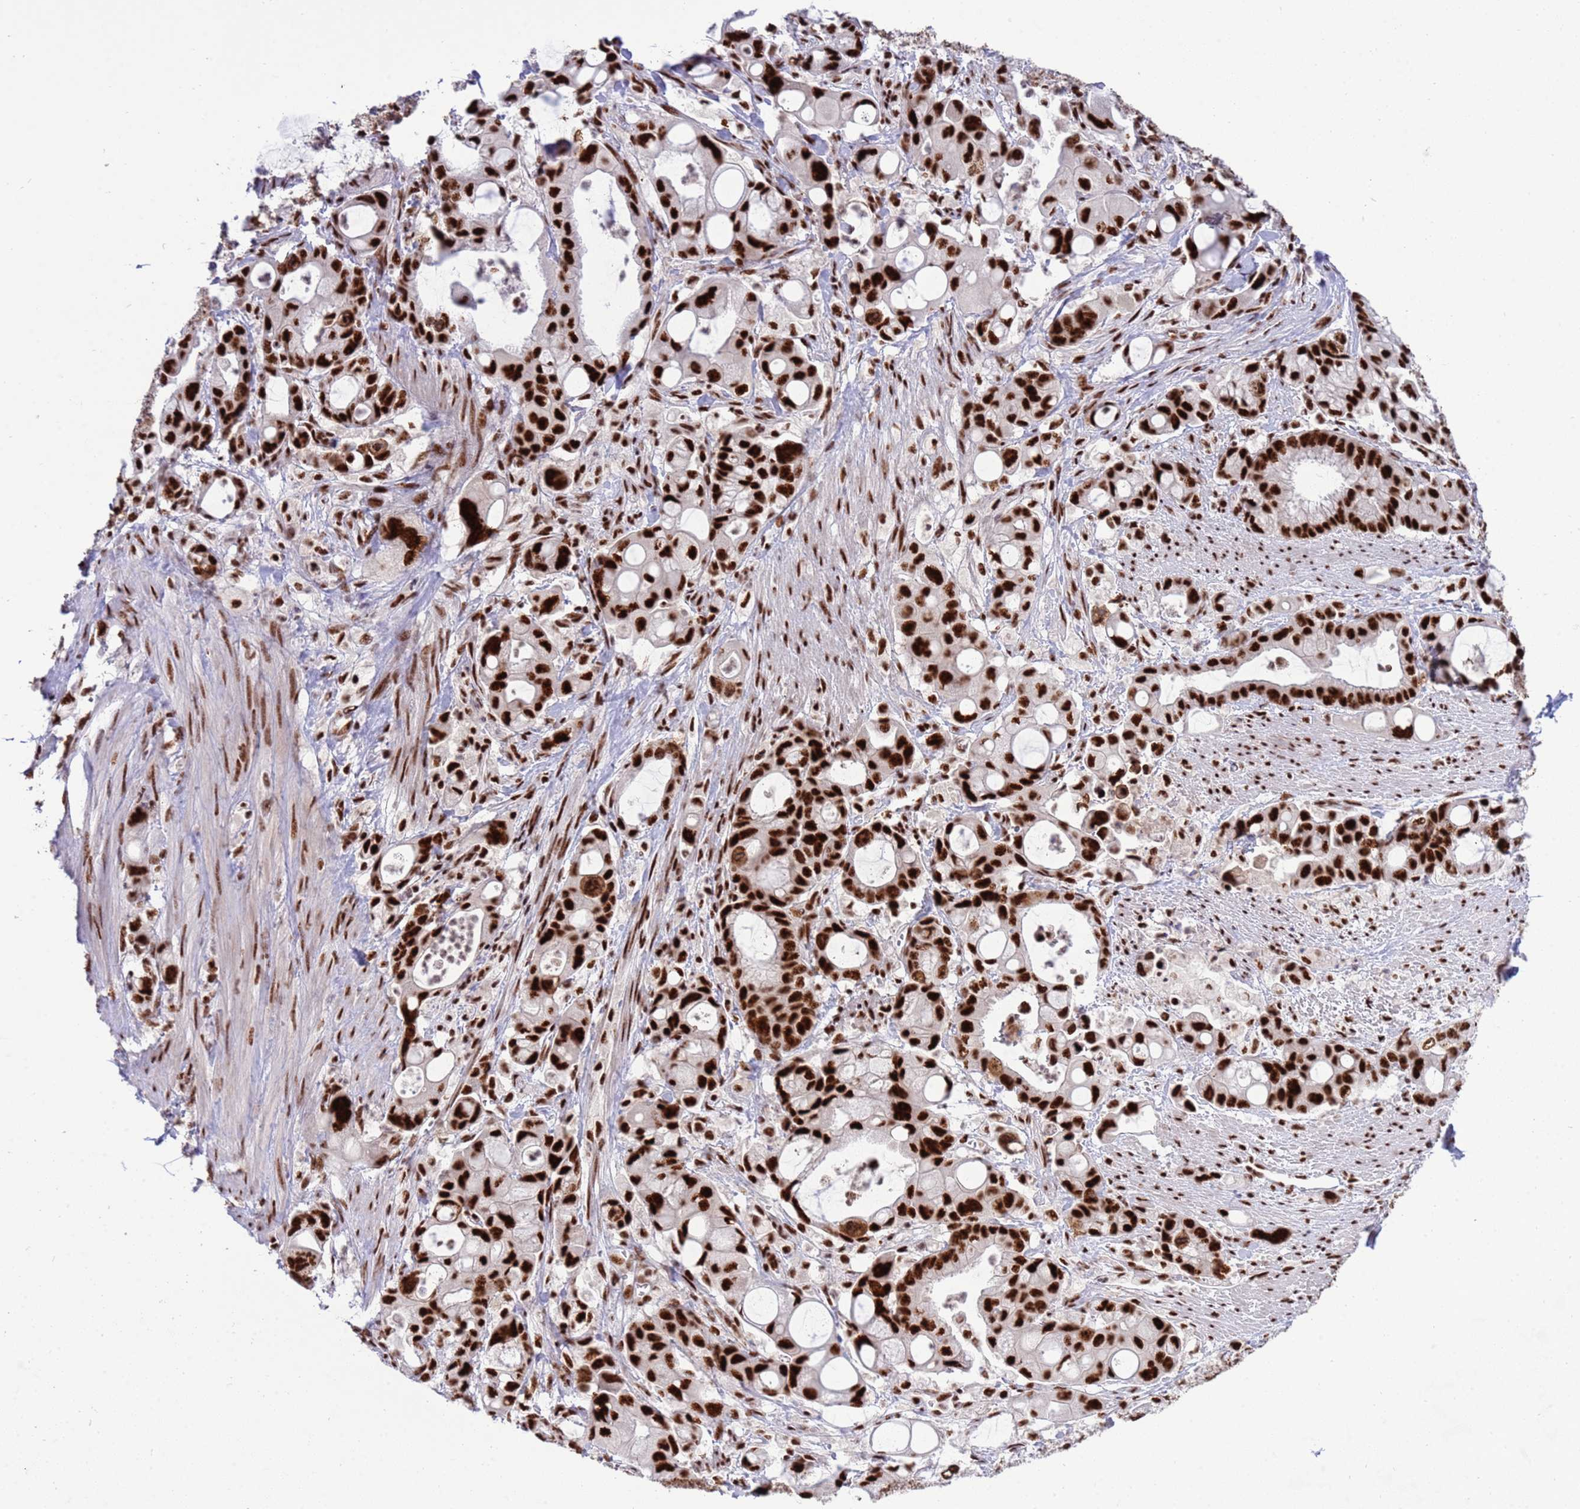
{"staining": {"intensity": "strong", "quantity": ">75%", "location": "nuclear"}, "tissue": "pancreatic cancer", "cell_type": "Tumor cells", "image_type": "cancer", "snomed": [{"axis": "morphology", "description": "Adenocarcinoma, NOS"}, {"axis": "topography", "description": "Pancreas"}], "caption": "This micrograph exhibits immunohistochemistry staining of pancreatic cancer (adenocarcinoma), with high strong nuclear staining in approximately >75% of tumor cells.", "gene": "THOC2", "patient": {"sex": "male", "age": 68}}